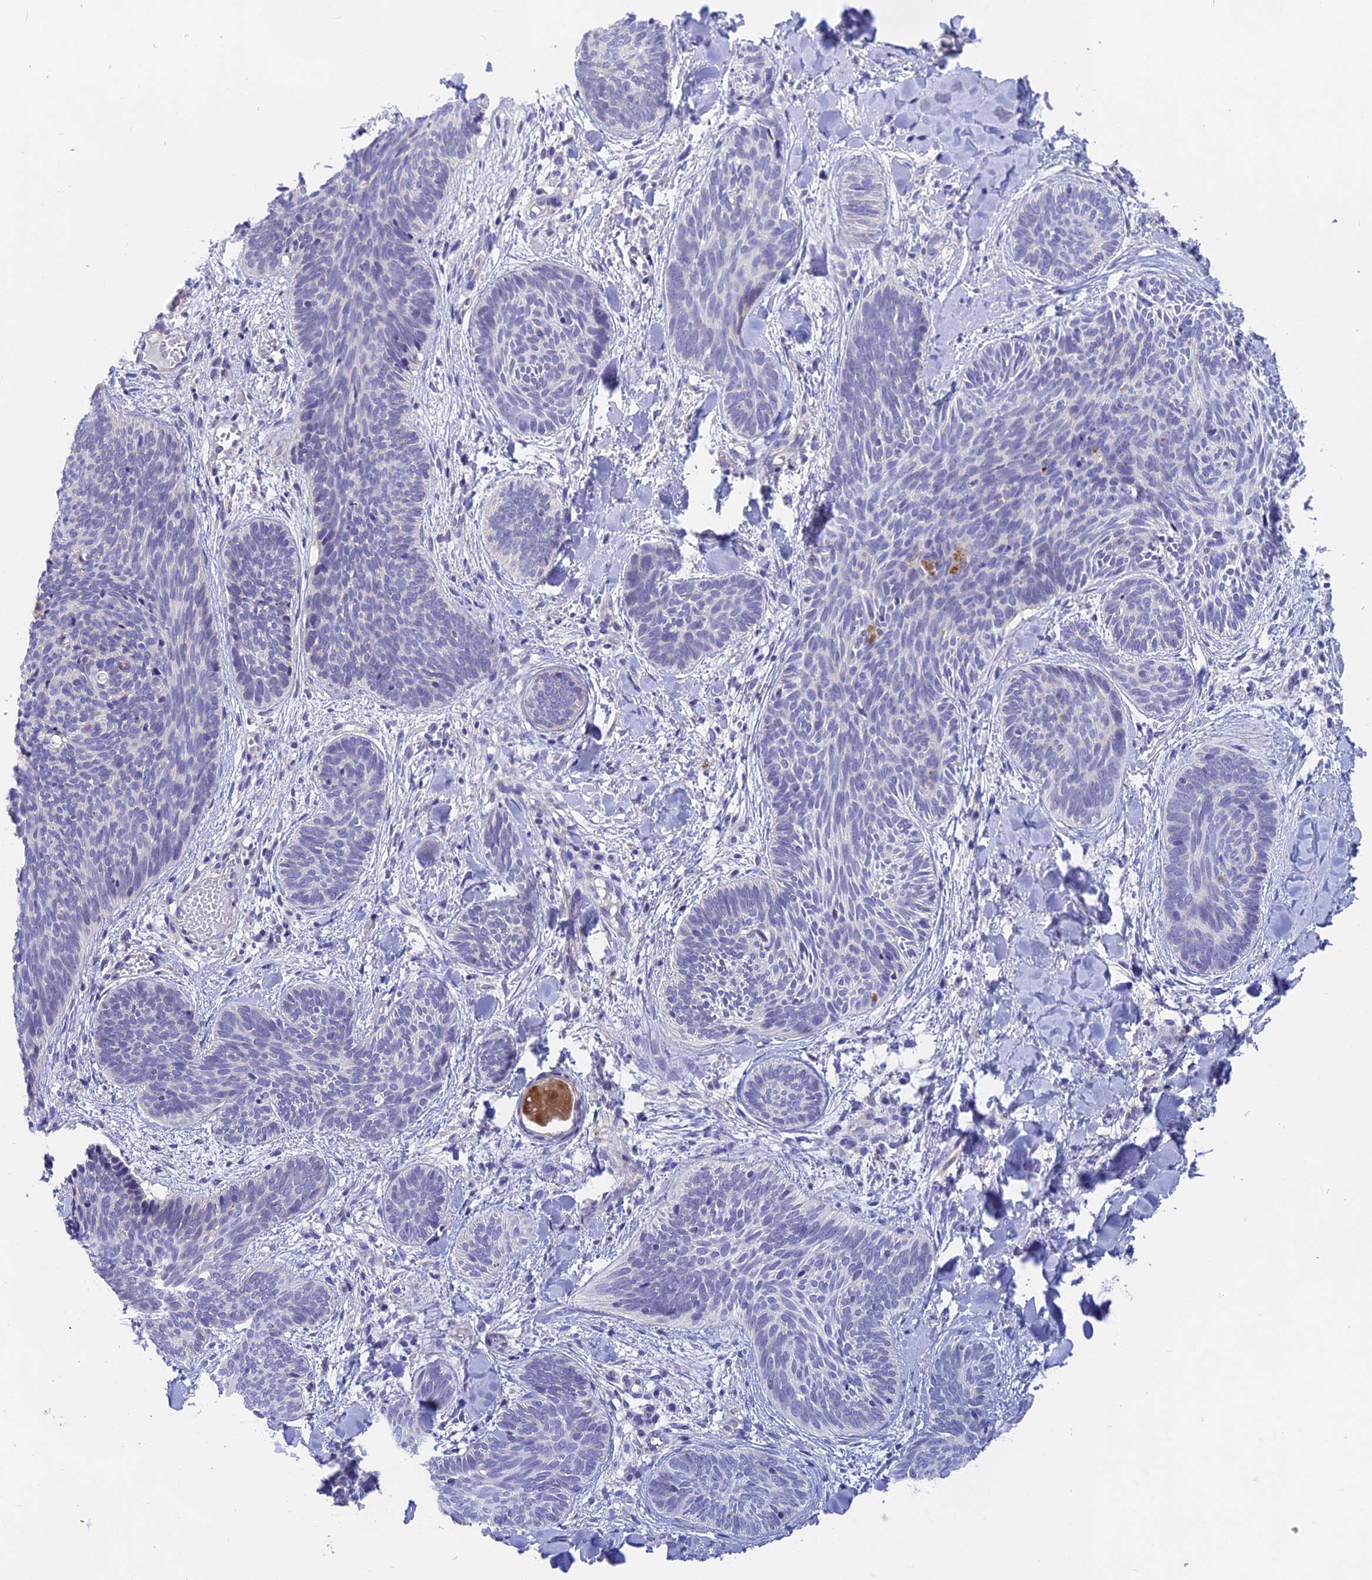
{"staining": {"intensity": "negative", "quantity": "none", "location": "none"}, "tissue": "skin cancer", "cell_type": "Tumor cells", "image_type": "cancer", "snomed": [{"axis": "morphology", "description": "Basal cell carcinoma"}, {"axis": "topography", "description": "Skin"}], "caption": "An image of human skin cancer (basal cell carcinoma) is negative for staining in tumor cells. Brightfield microscopy of immunohistochemistry (IHC) stained with DAB (3,3'-diaminobenzidine) (brown) and hematoxylin (blue), captured at high magnification.", "gene": "GLB1L", "patient": {"sex": "female", "age": 81}}